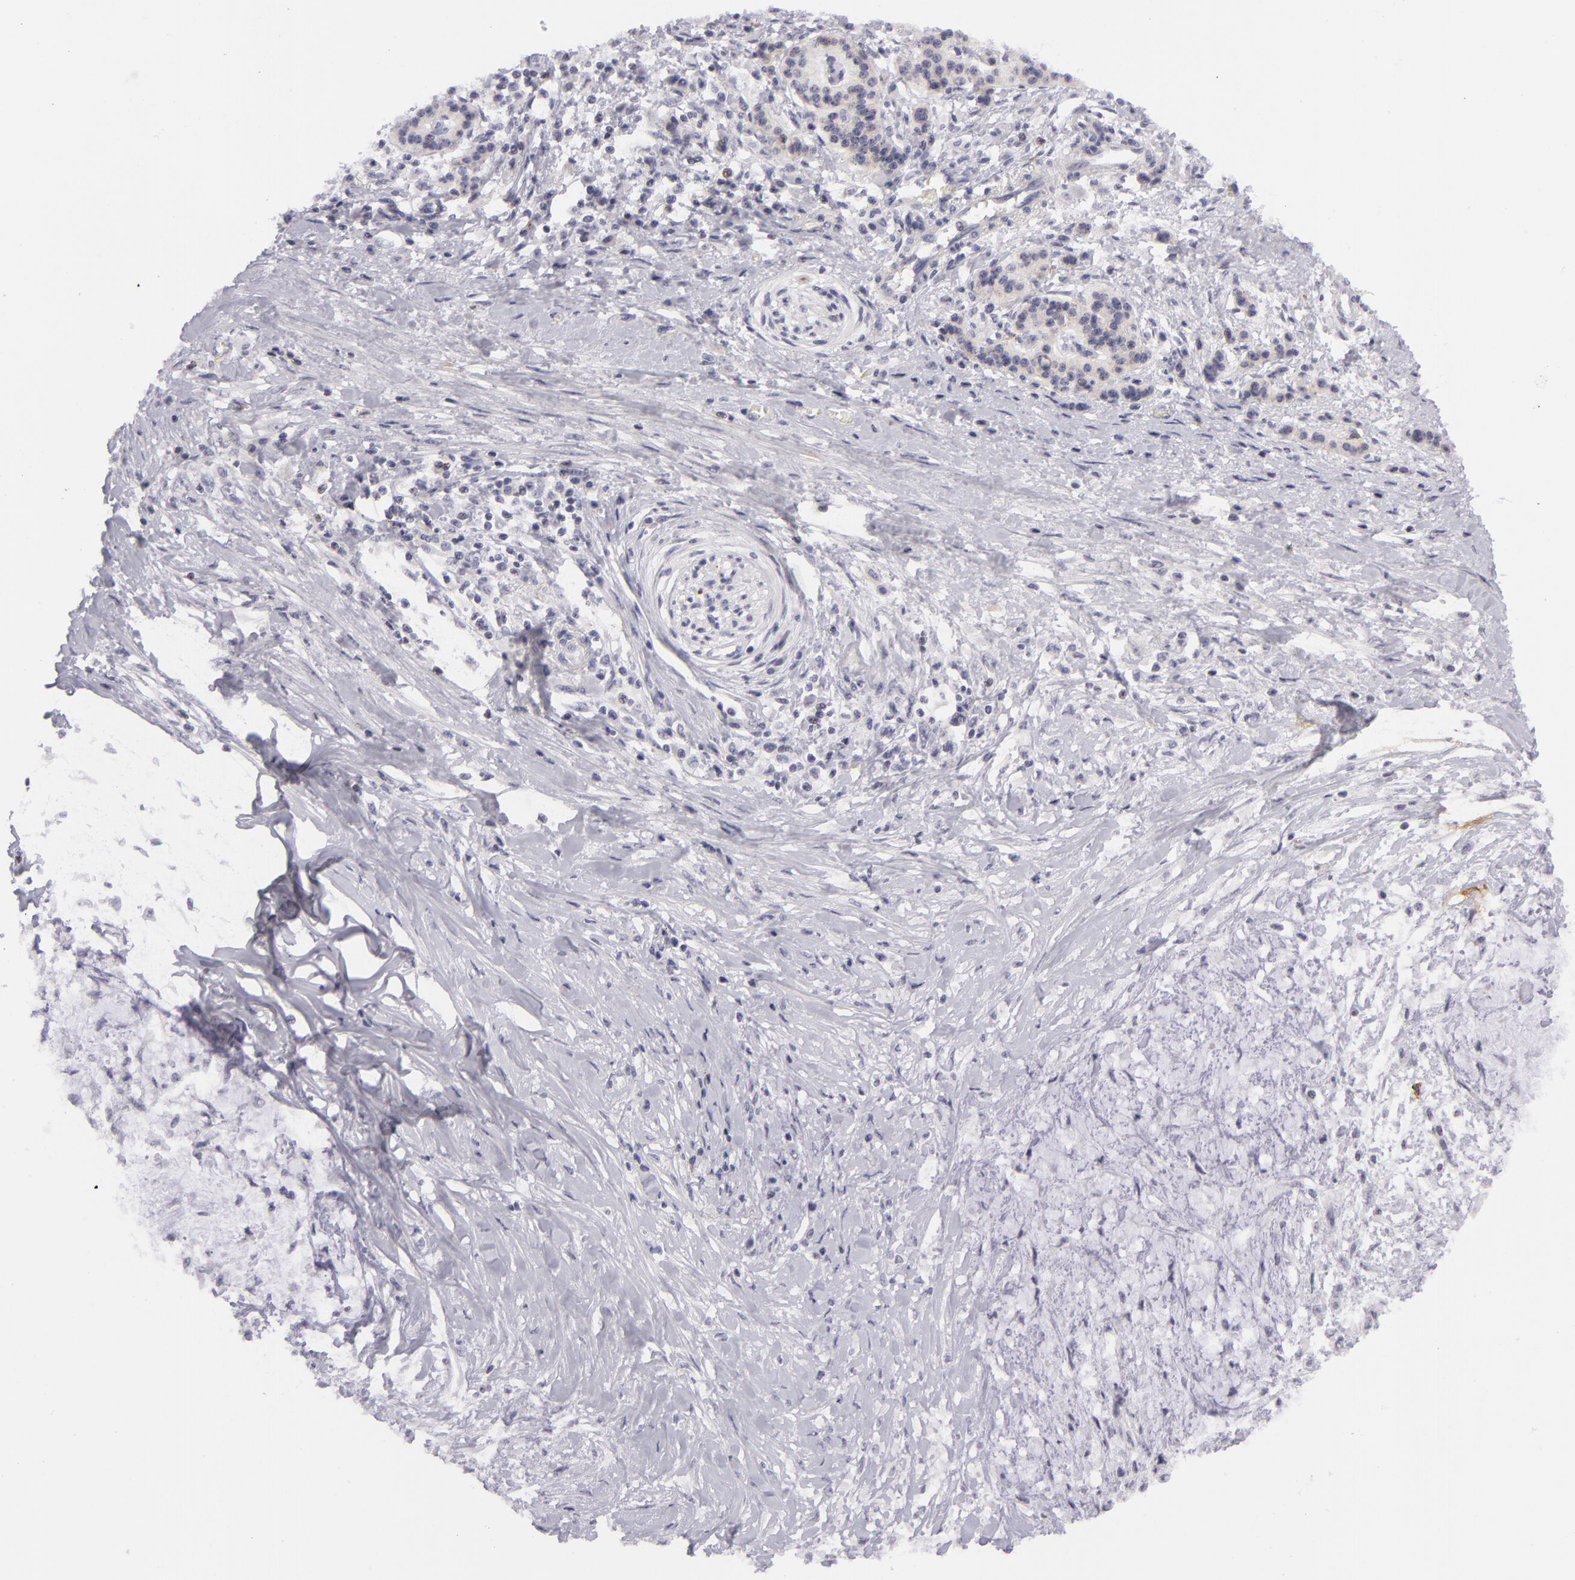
{"staining": {"intensity": "negative", "quantity": "none", "location": "none"}, "tissue": "pancreatic cancer", "cell_type": "Tumor cells", "image_type": "cancer", "snomed": [{"axis": "morphology", "description": "Adenocarcinoma, NOS"}, {"axis": "topography", "description": "Pancreas"}], "caption": "A high-resolution micrograph shows immunohistochemistry (IHC) staining of pancreatic cancer, which displays no significant positivity in tumor cells.", "gene": "CTNNB1", "patient": {"sex": "female", "age": 64}}